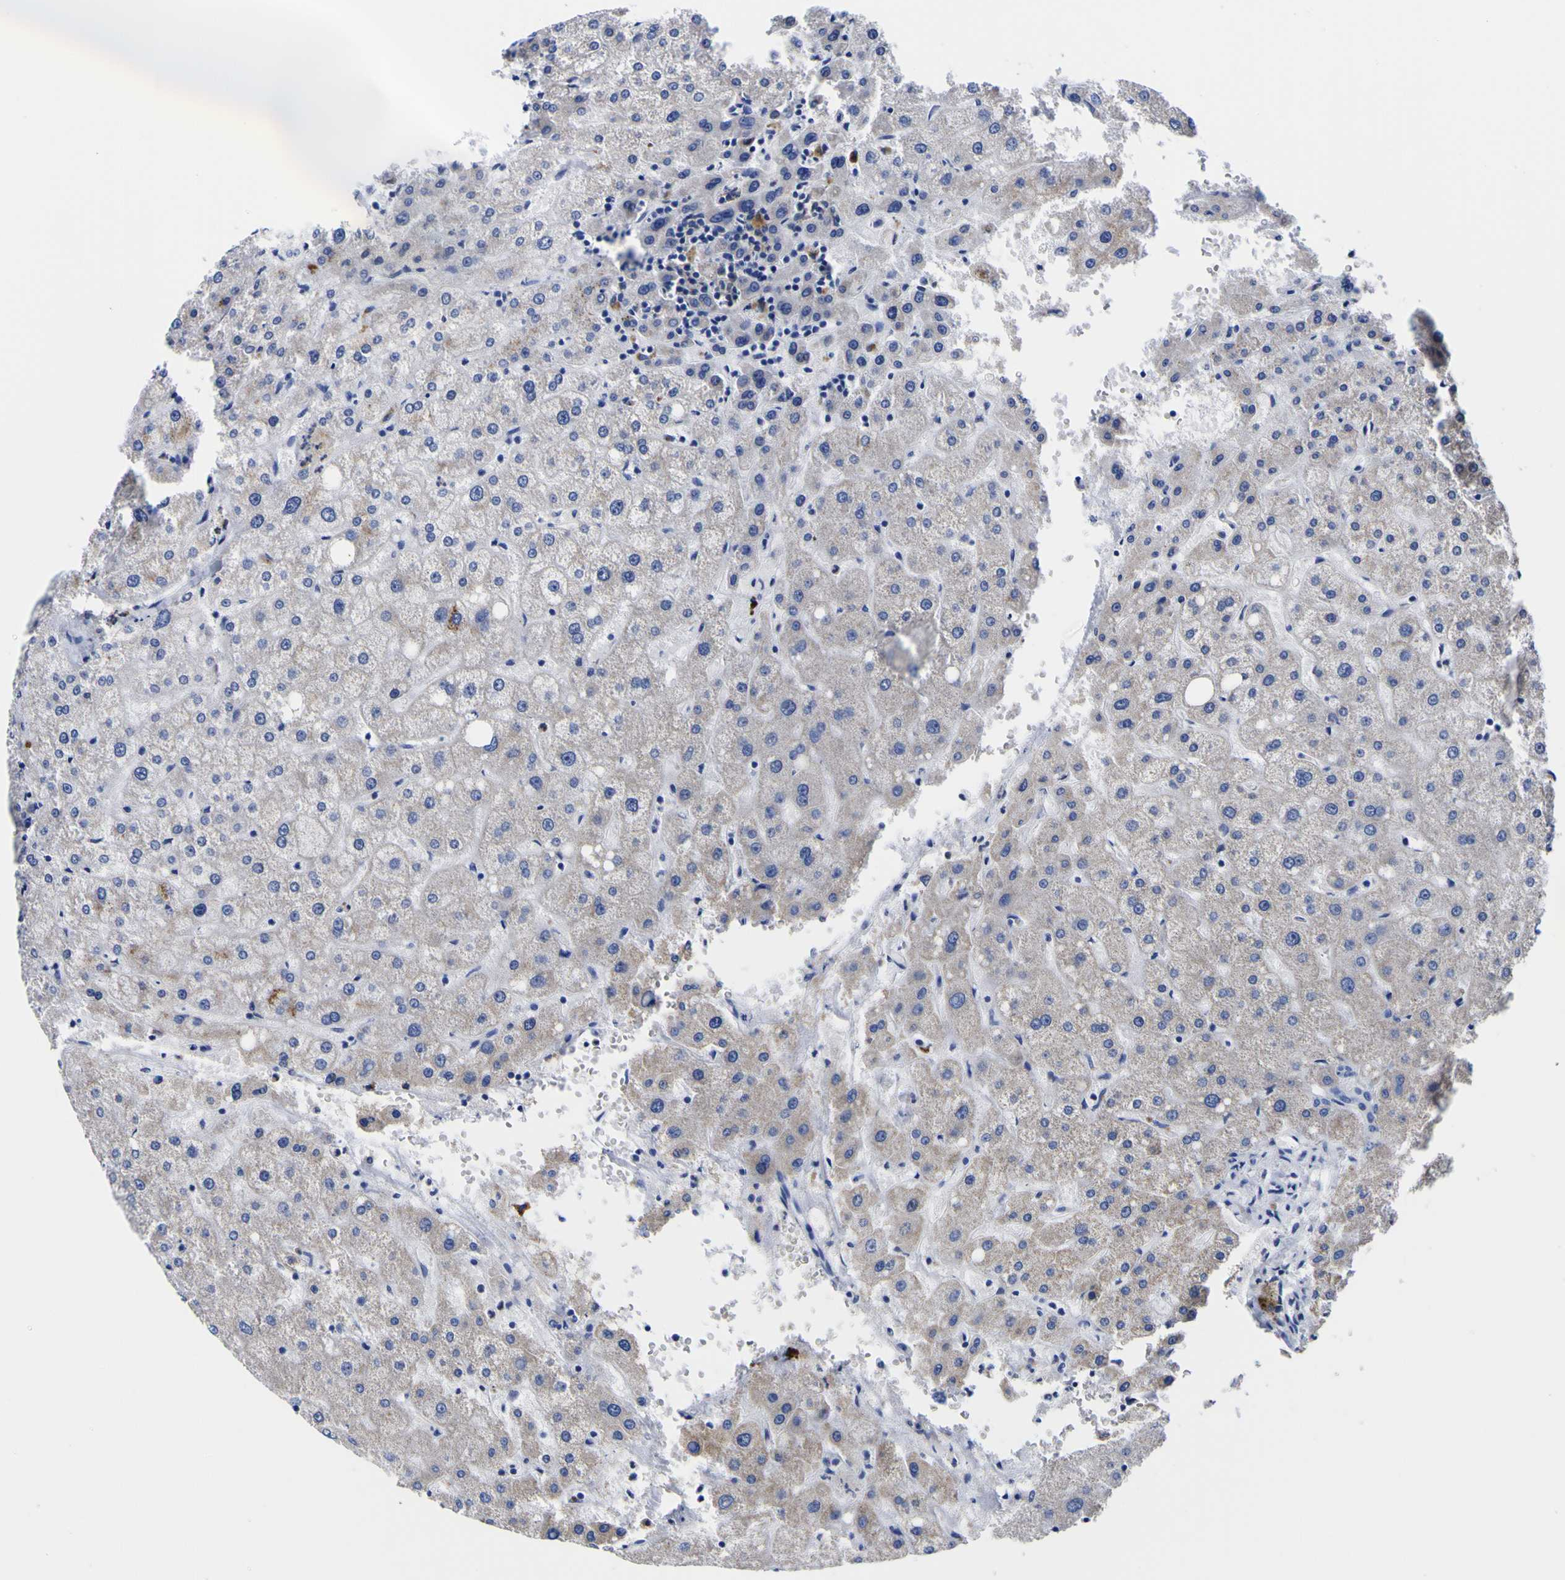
{"staining": {"intensity": "negative", "quantity": "none", "location": "none"}, "tissue": "liver", "cell_type": "Cholangiocytes", "image_type": "normal", "snomed": [{"axis": "morphology", "description": "Normal tissue, NOS"}, {"axis": "topography", "description": "Liver"}], "caption": "There is no significant expression in cholangiocytes of liver. (DAB (3,3'-diaminobenzidine) immunohistochemistry (IHC), high magnification).", "gene": "HLA", "patient": {"sex": "male", "age": 73}}